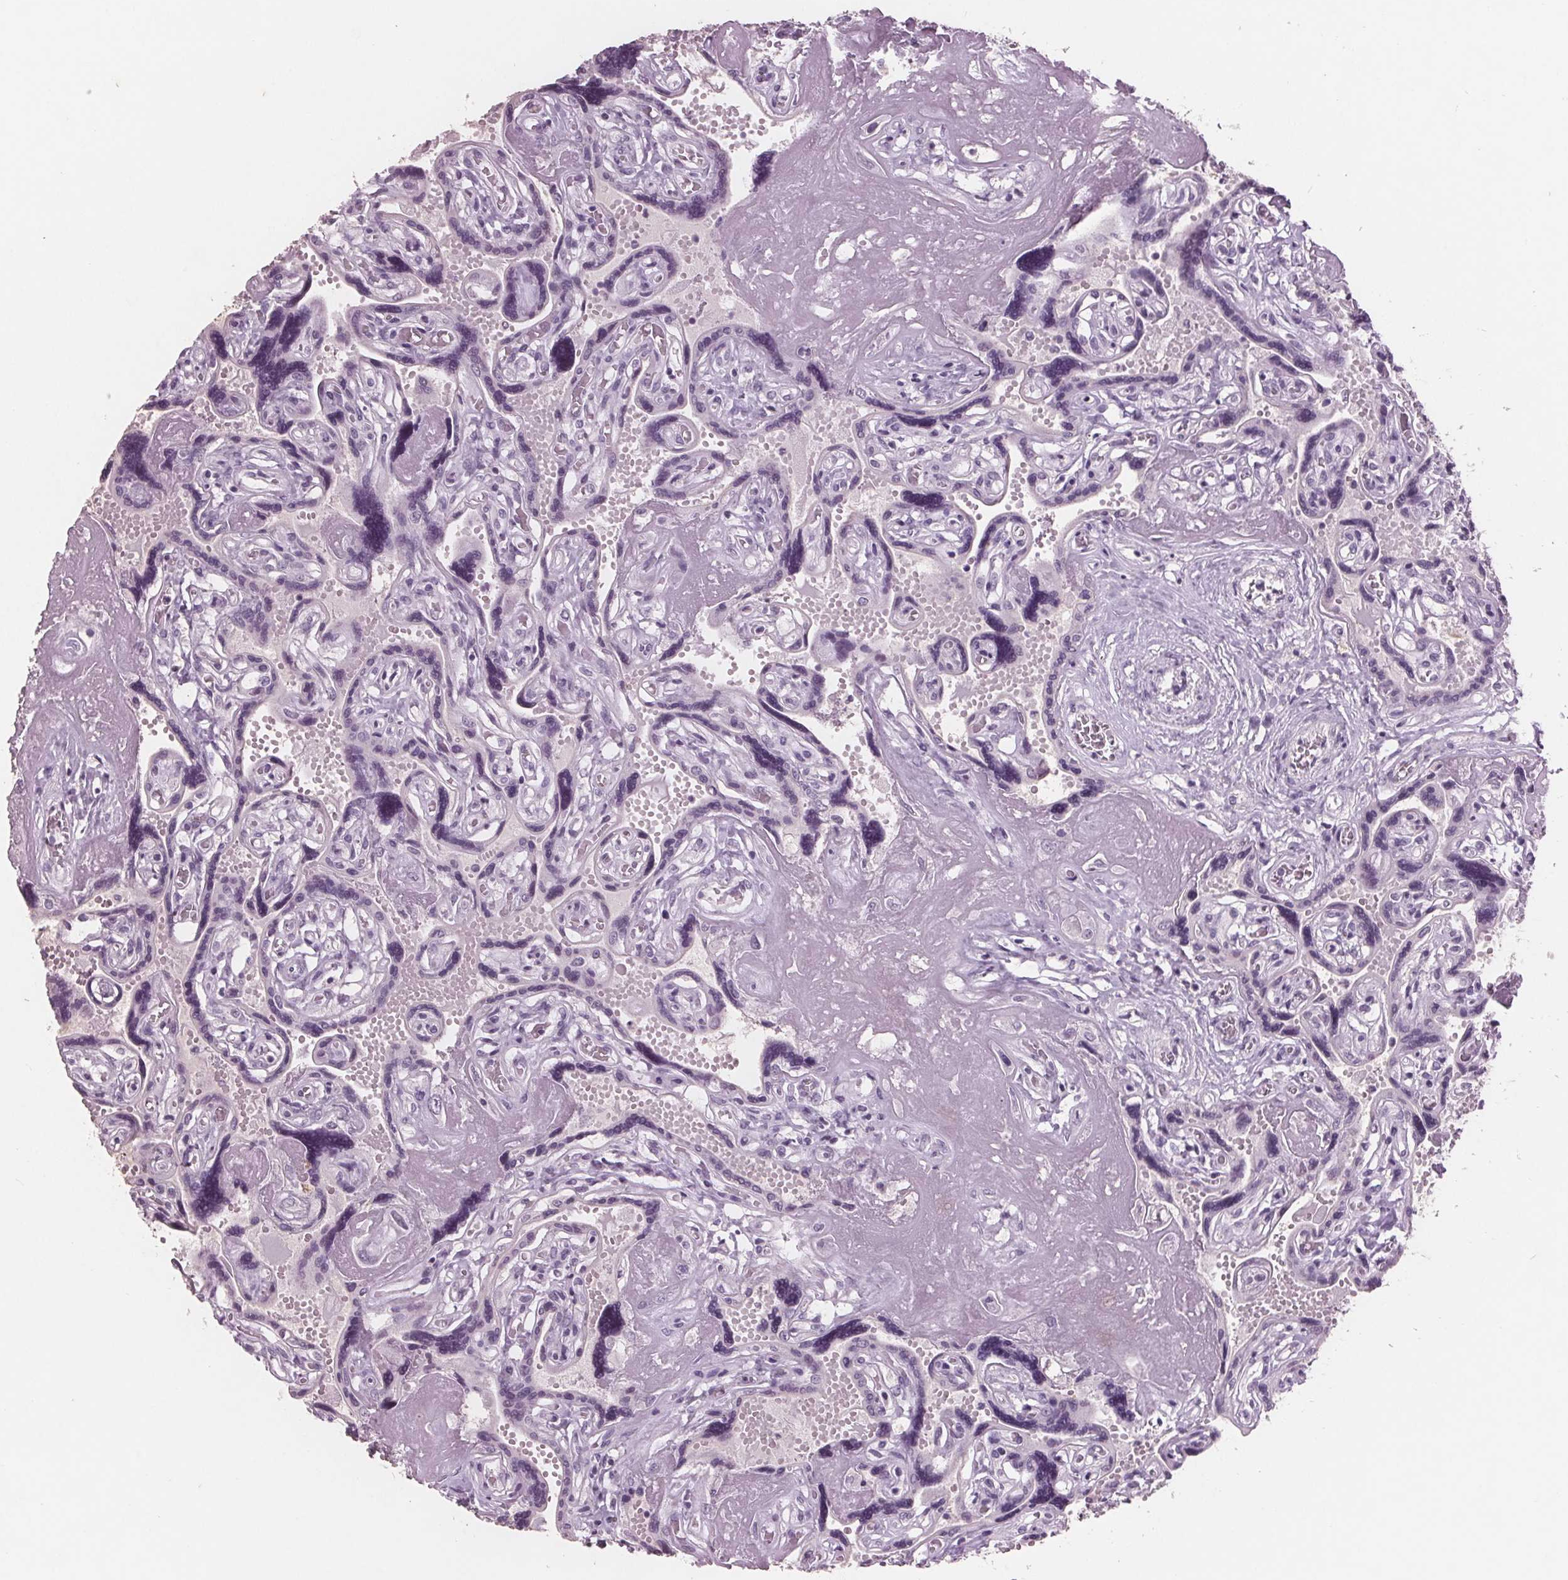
{"staining": {"intensity": "negative", "quantity": "none", "location": "none"}, "tissue": "placenta", "cell_type": "Decidual cells", "image_type": "normal", "snomed": [{"axis": "morphology", "description": "Normal tissue, NOS"}, {"axis": "topography", "description": "Placenta"}], "caption": "Image shows no significant protein expression in decidual cells of benign placenta. Brightfield microscopy of IHC stained with DAB (3,3'-diaminobenzidine) (brown) and hematoxylin (blue), captured at high magnification.", "gene": "PTPN14", "patient": {"sex": "female", "age": 32}}